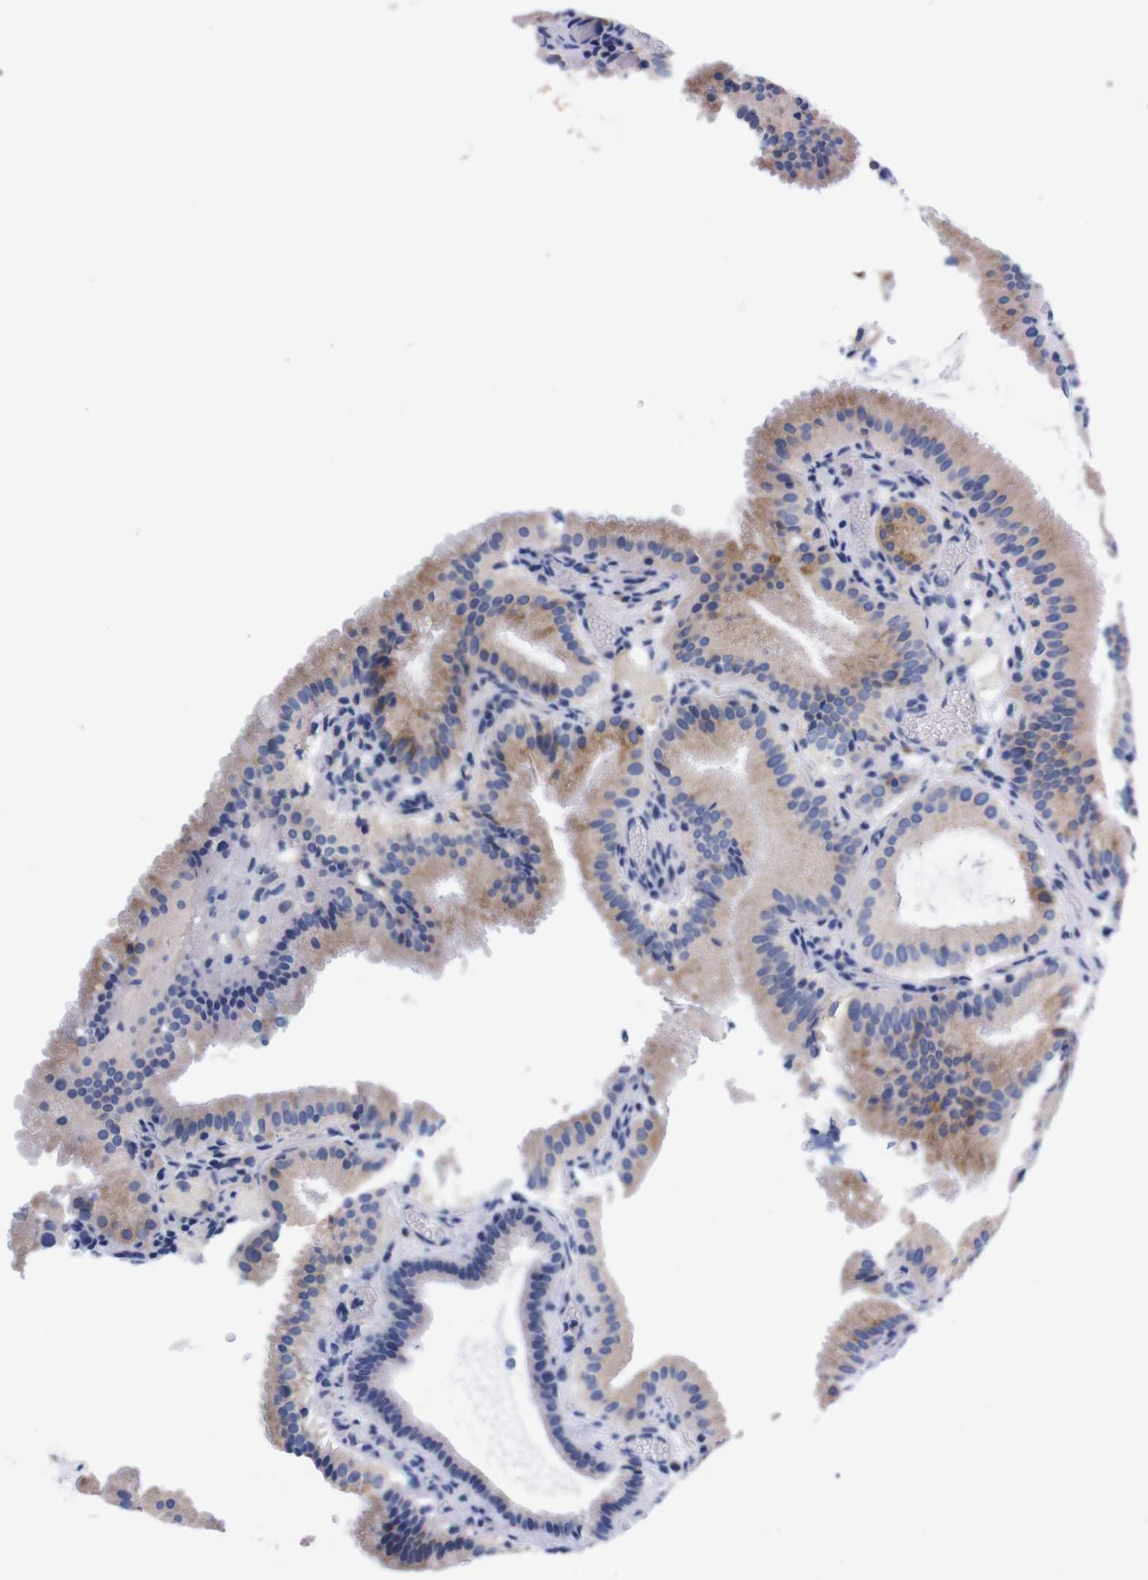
{"staining": {"intensity": "moderate", "quantity": ">75%", "location": "cytoplasmic/membranous"}, "tissue": "gallbladder", "cell_type": "Glandular cells", "image_type": "normal", "snomed": [{"axis": "morphology", "description": "Normal tissue, NOS"}, {"axis": "topography", "description": "Gallbladder"}], "caption": "Approximately >75% of glandular cells in benign gallbladder display moderate cytoplasmic/membranous protein expression as visualized by brown immunohistochemical staining.", "gene": "NEBL", "patient": {"sex": "male", "age": 54}}